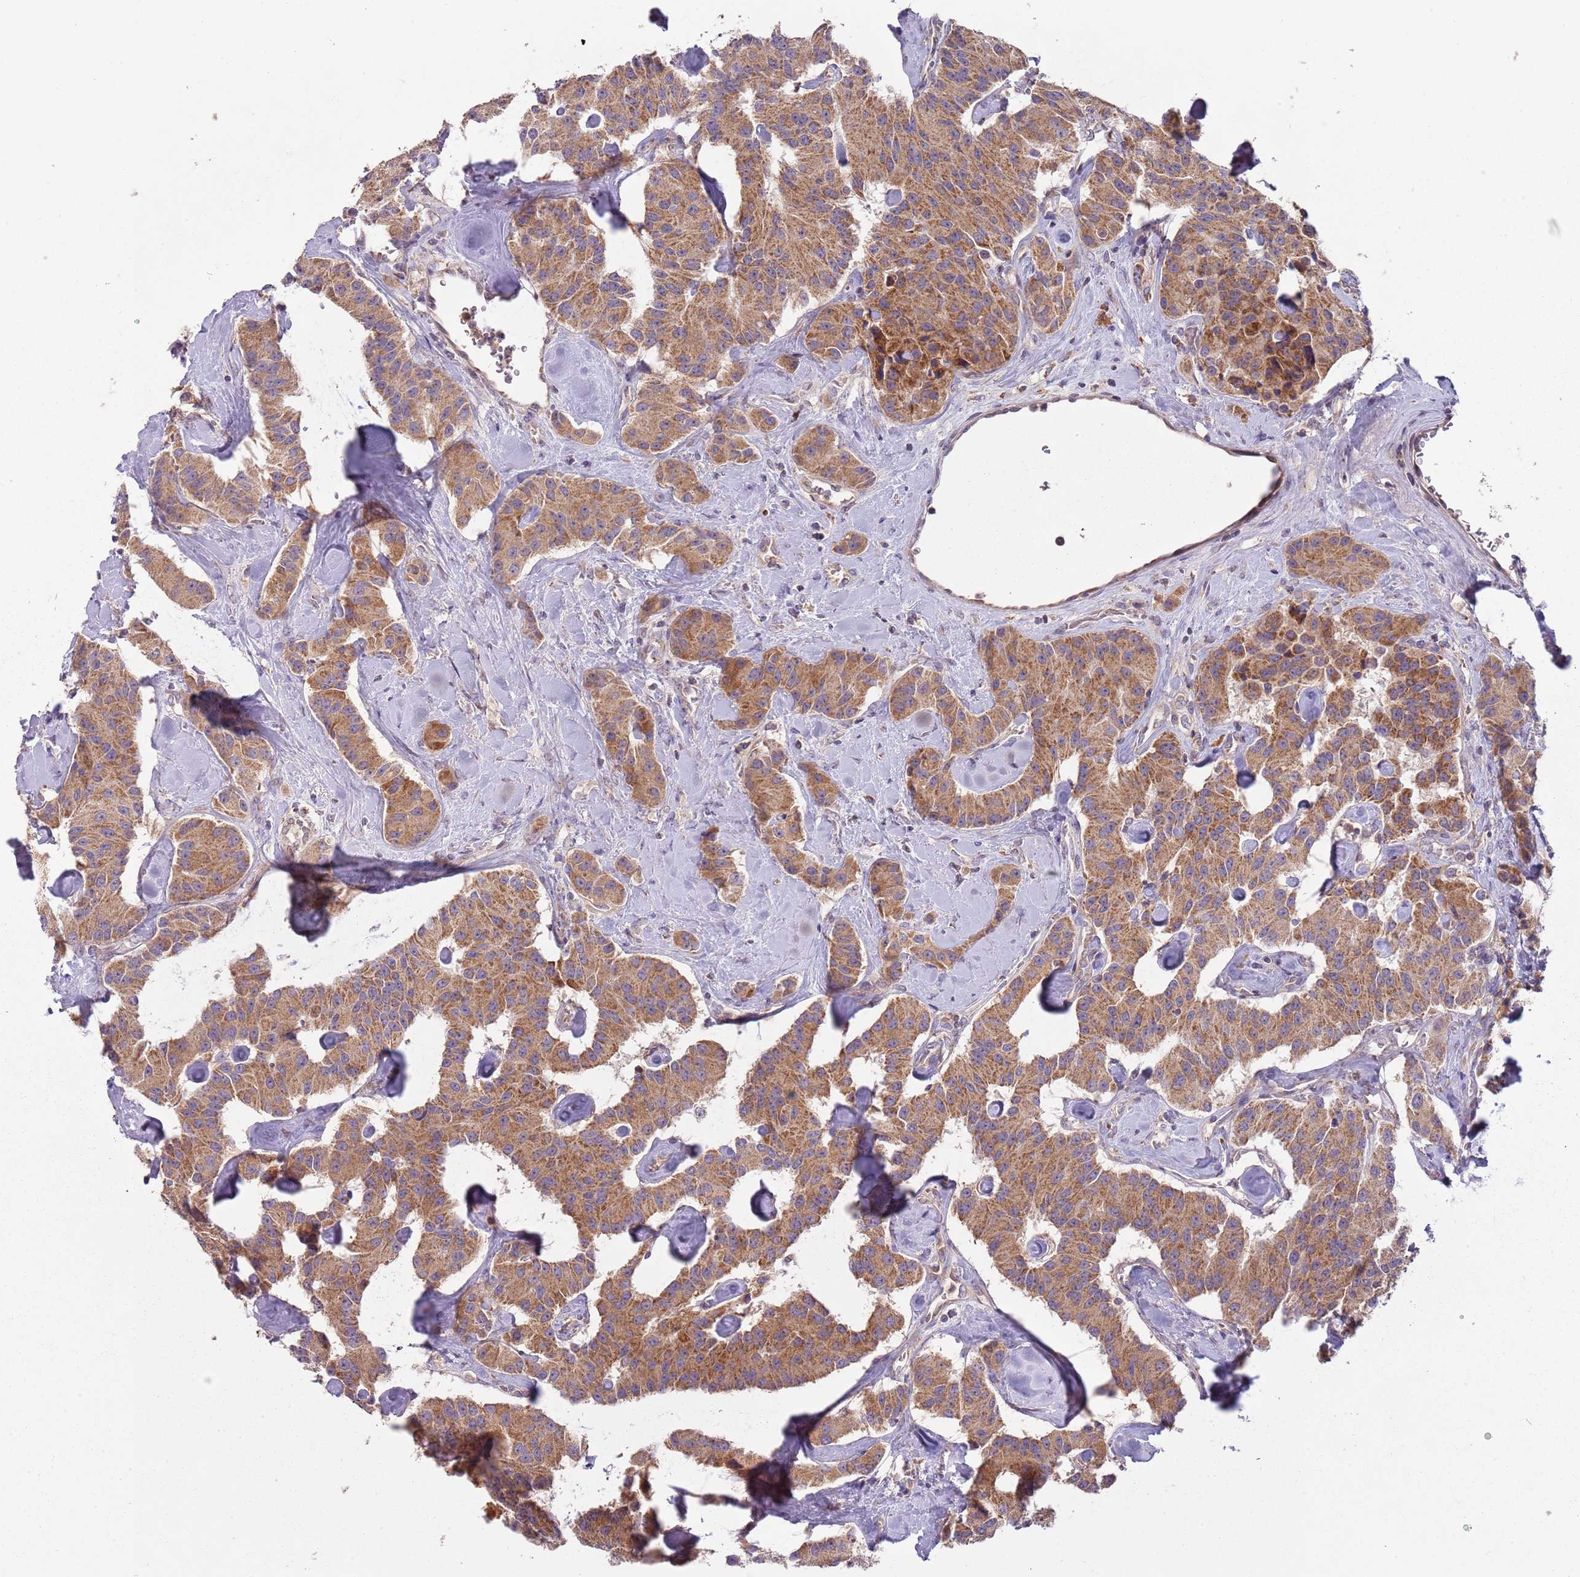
{"staining": {"intensity": "moderate", "quantity": ">75%", "location": "cytoplasmic/membranous"}, "tissue": "carcinoid", "cell_type": "Tumor cells", "image_type": "cancer", "snomed": [{"axis": "morphology", "description": "Carcinoid, malignant, NOS"}, {"axis": "topography", "description": "Pancreas"}], "caption": "Protein staining by IHC shows moderate cytoplasmic/membranous positivity in approximately >75% of tumor cells in malignant carcinoid.", "gene": "FECH", "patient": {"sex": "male", "age": 41}}